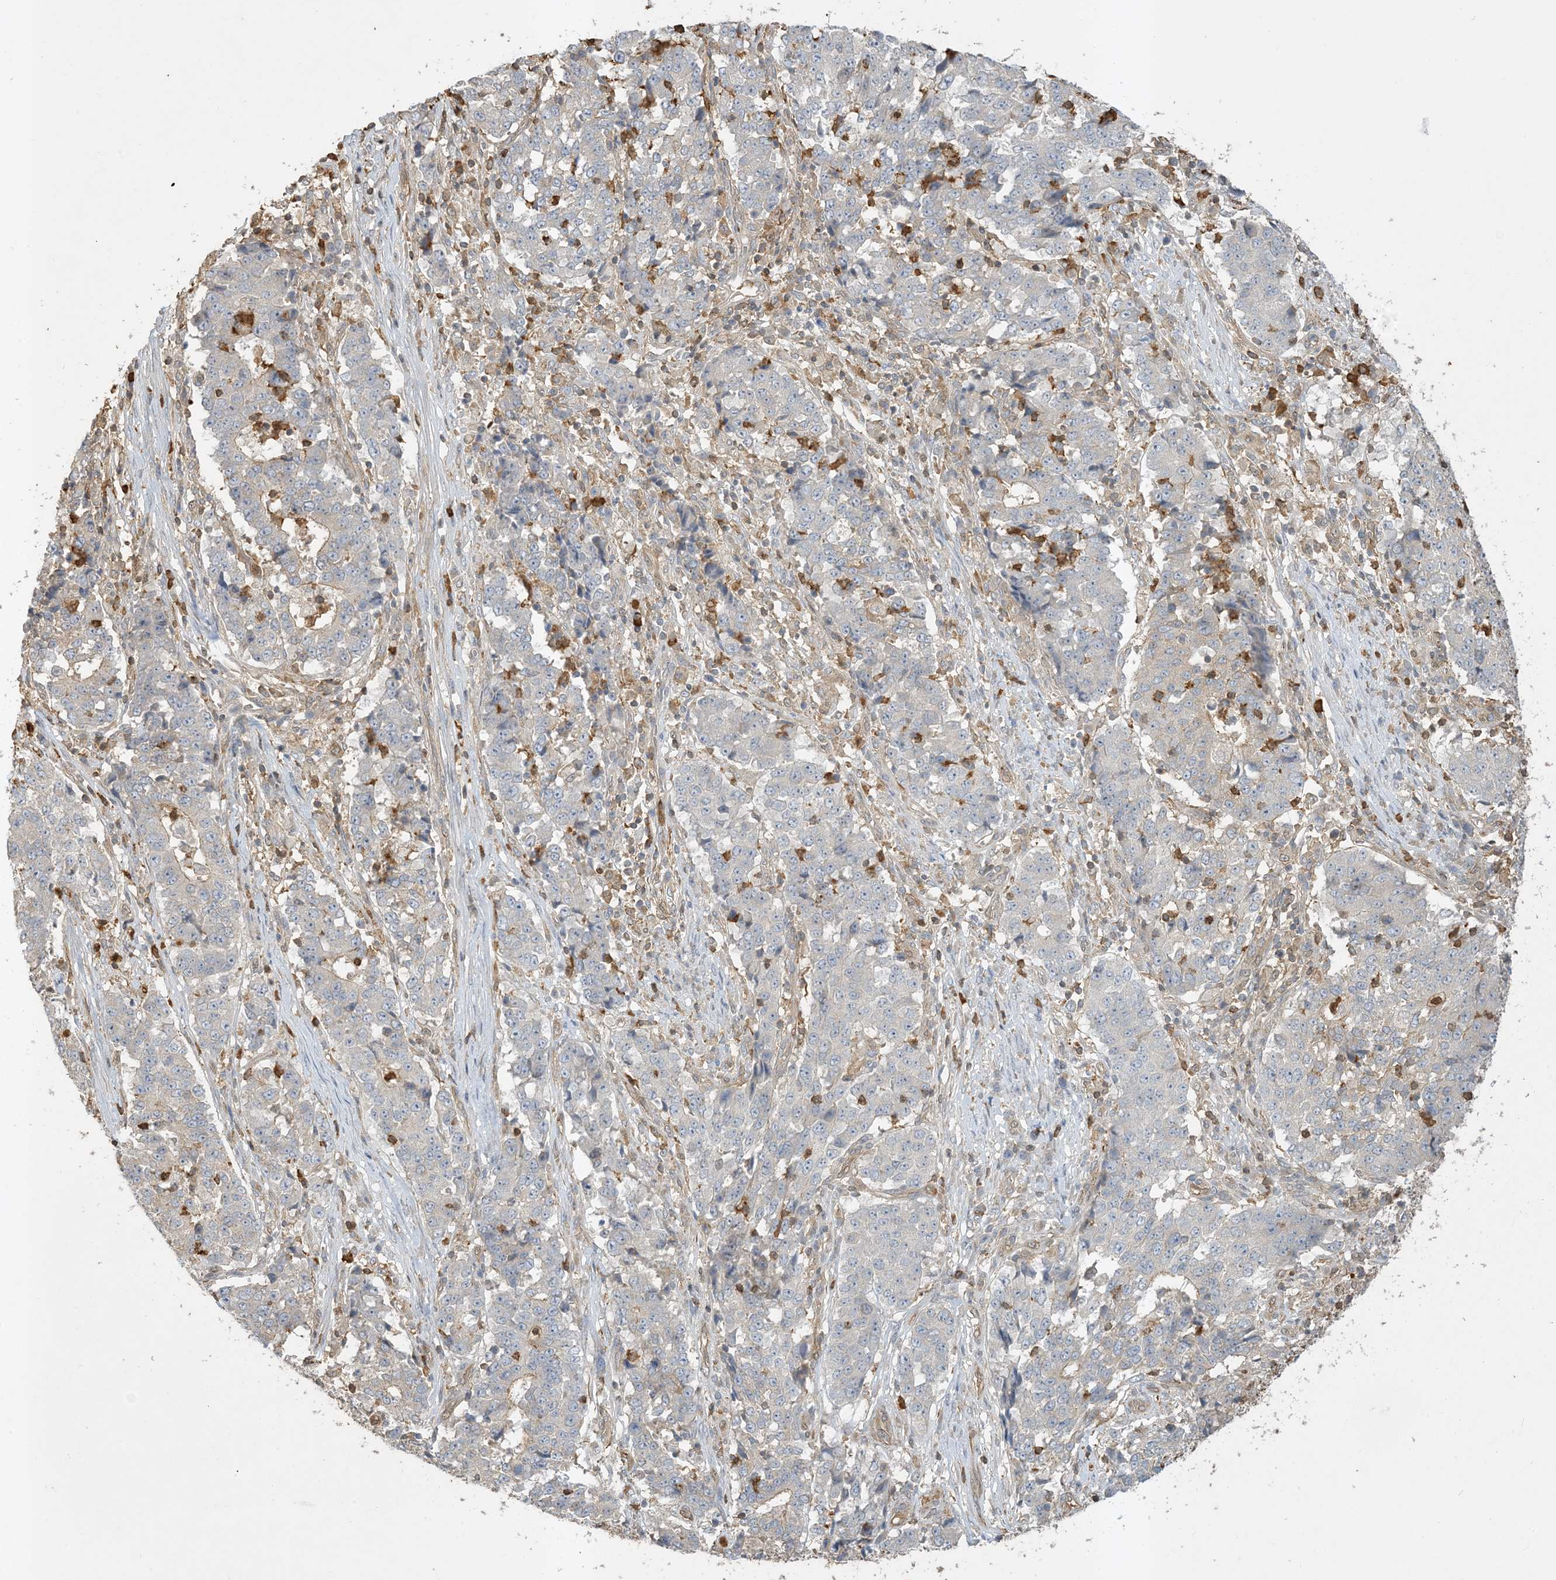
{"staining": {"intensity": "negative", "quantity": "none", "location": "none"}, "tissue": "stomach cancer", "cell_type": "Tumor cells", "image_type": "cancer", "snomed": [{"axis": "morphology", "description": "Adenocarcinoma, NOS"}, {"axis": "topography", "description": "Stomach"}], "caption": "DAB immunohistochemical staining of human adenocarcinoma (stomach) reveals no significant expression in tumor cells.", "gene": "TMSB4X", "patient": {"sex": "male", "age": 59}}